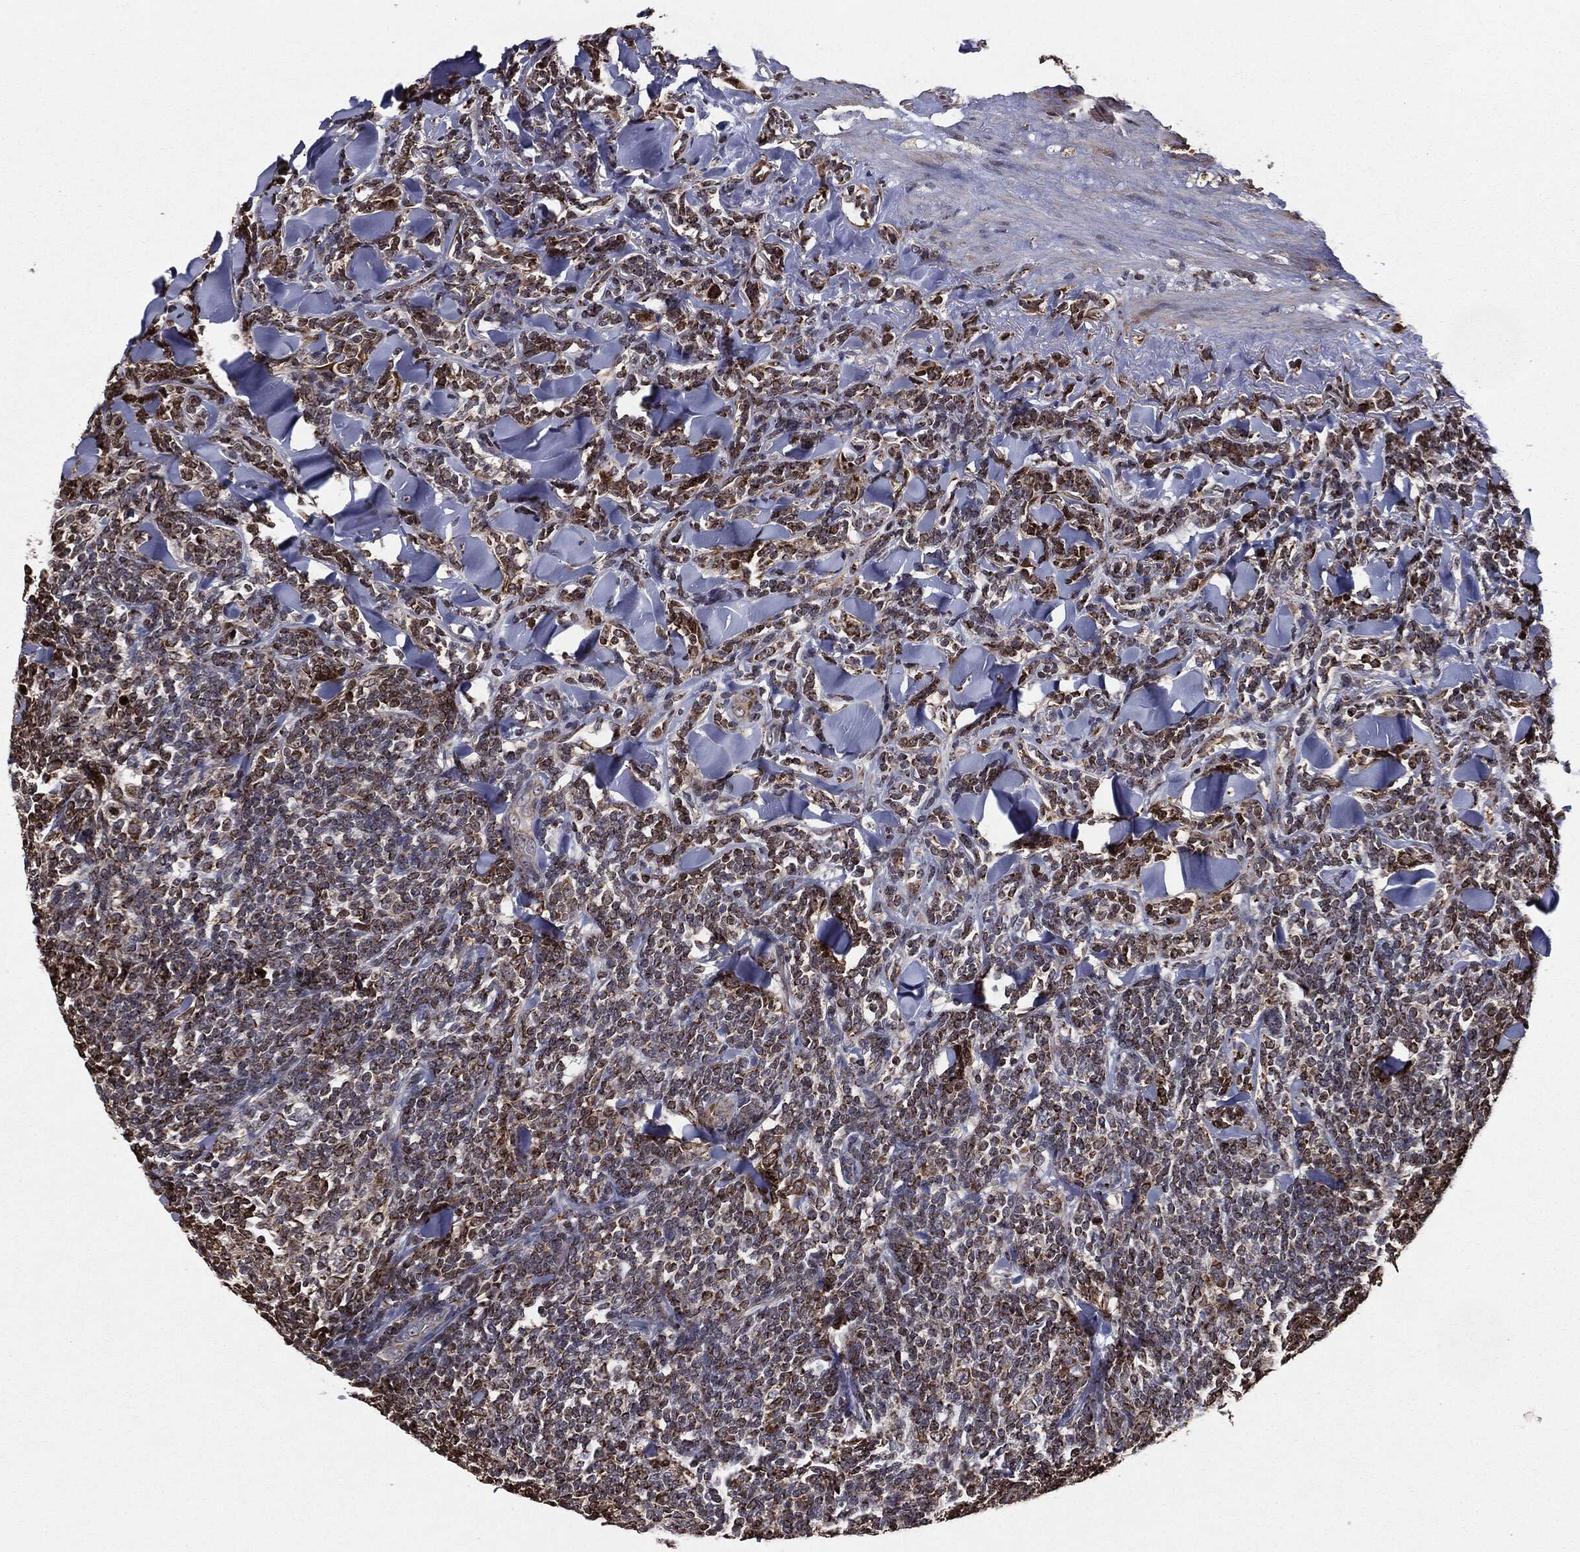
{"staining": {"intensity": "moderate", "quantity": "25%-75%", "location": "cytoplasmic/membranous"}, "tissue": "lymphoma", "cell_type": "Tumor cells", "image_type": "cancer", "snomed": [{"axis": "morphology", "description": "Malignant lymphoma, non-Hodgkin's type, Low grade"}, {"axis": "topography", "description": "Lymph node"}], "caption": "Low-grade malignant lymphoma, non-Hodgkin's type tissue exhibits moderate cytoplasmic/membranous staining in about 25%-75% of tumor cells", "gene": "CHCHD2", "patient": {"sex": "female", "age": 56}}